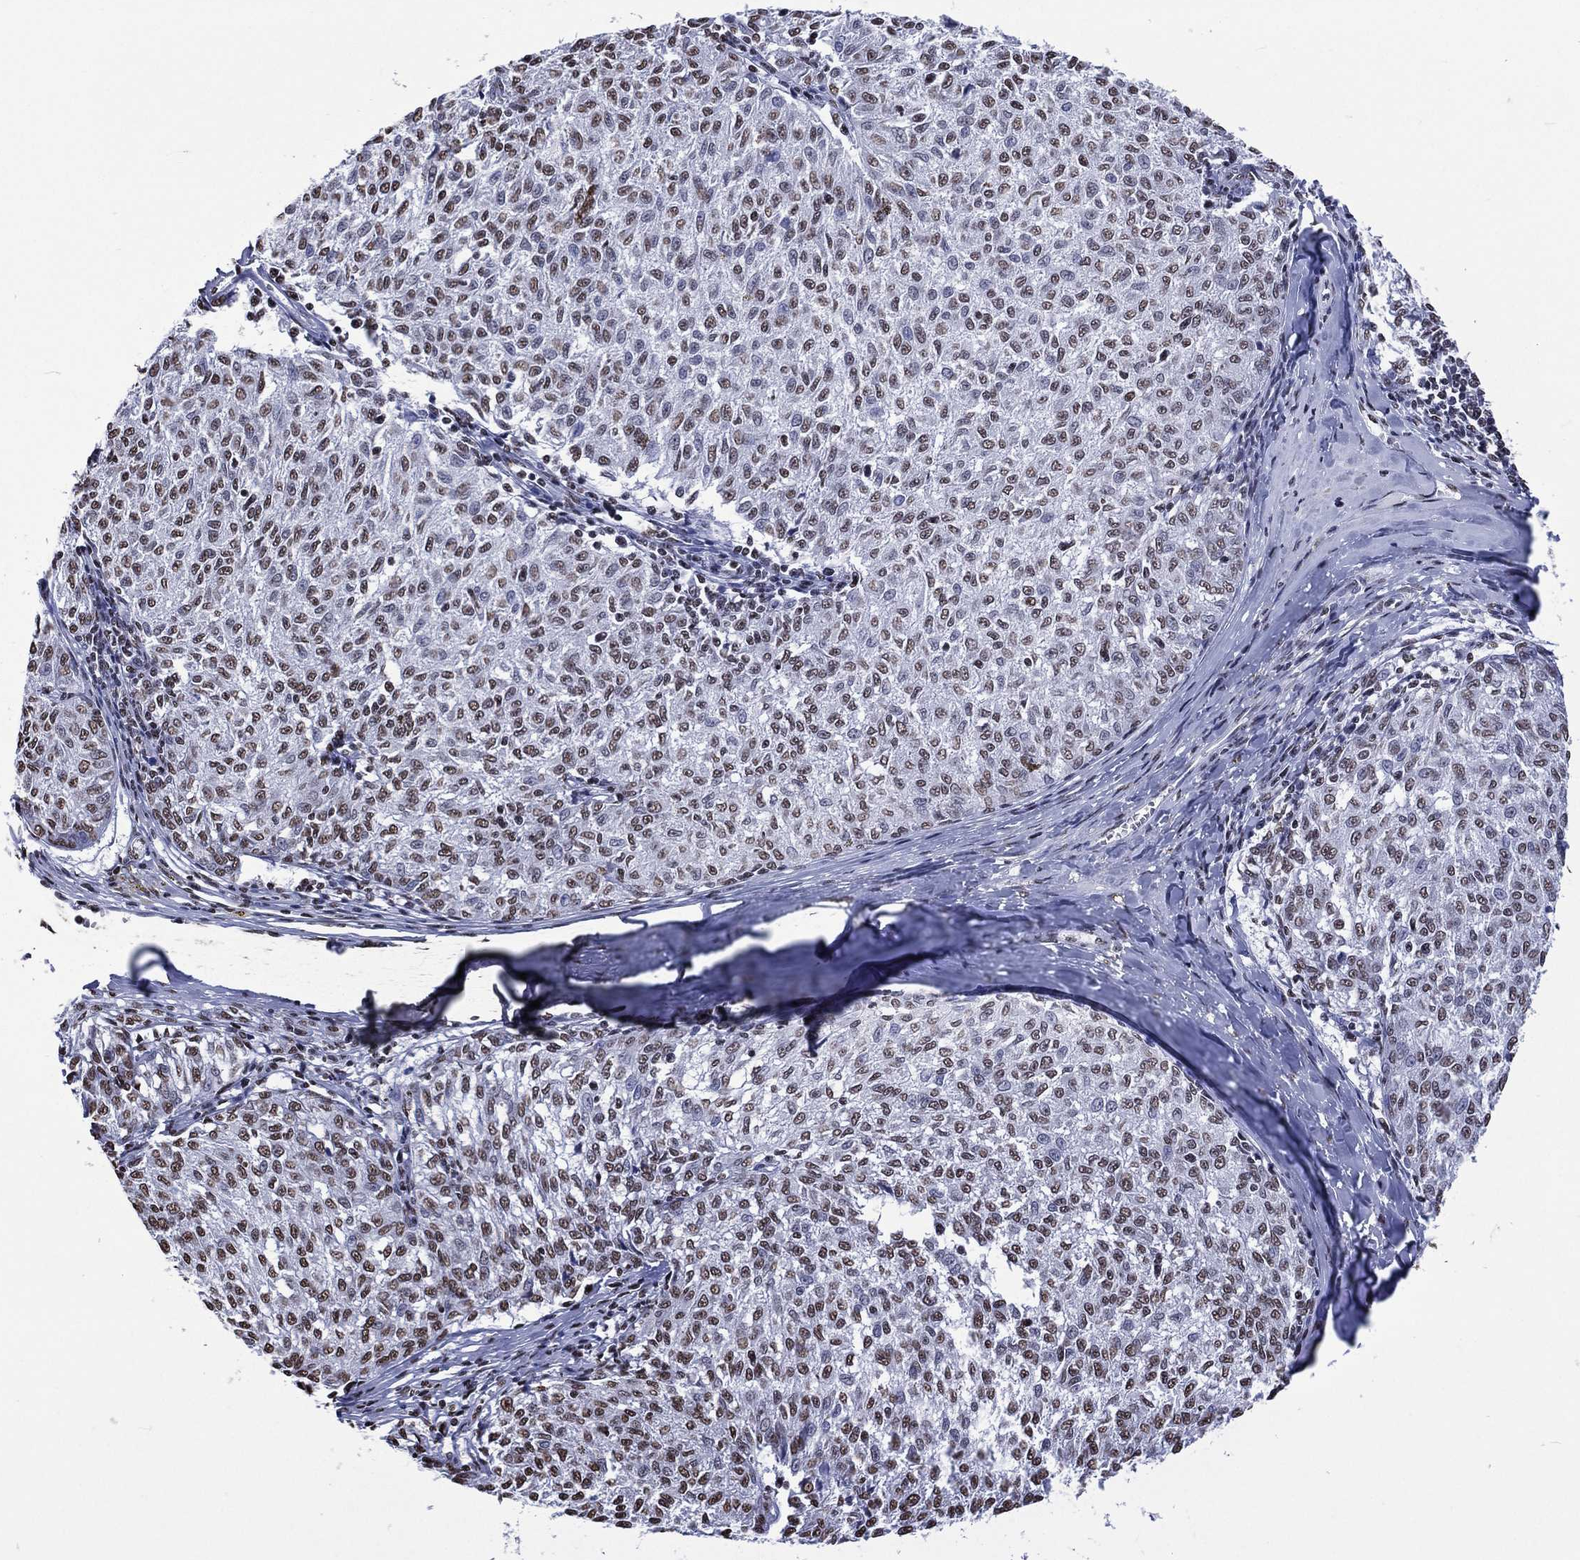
{"staining": {"intensity": "moderate", "quantity": ">75%", "location": "nuclear"}, "tissue": "melanoma", "cell_type": "Tumor cells", "image_type": "cancer", "snomed": [{"axis": "morphology", "description": "Malignant melanoma, NOS"}, {"axis": "topography", "description": "Skin"}], "caption": "Brown immunohistochemical staining in melanoma exhibits moderate nuclear expression in about >75% of tumor cells.", "gene": "RETREG2", "patient": {"sex": "female", "age": 72}}